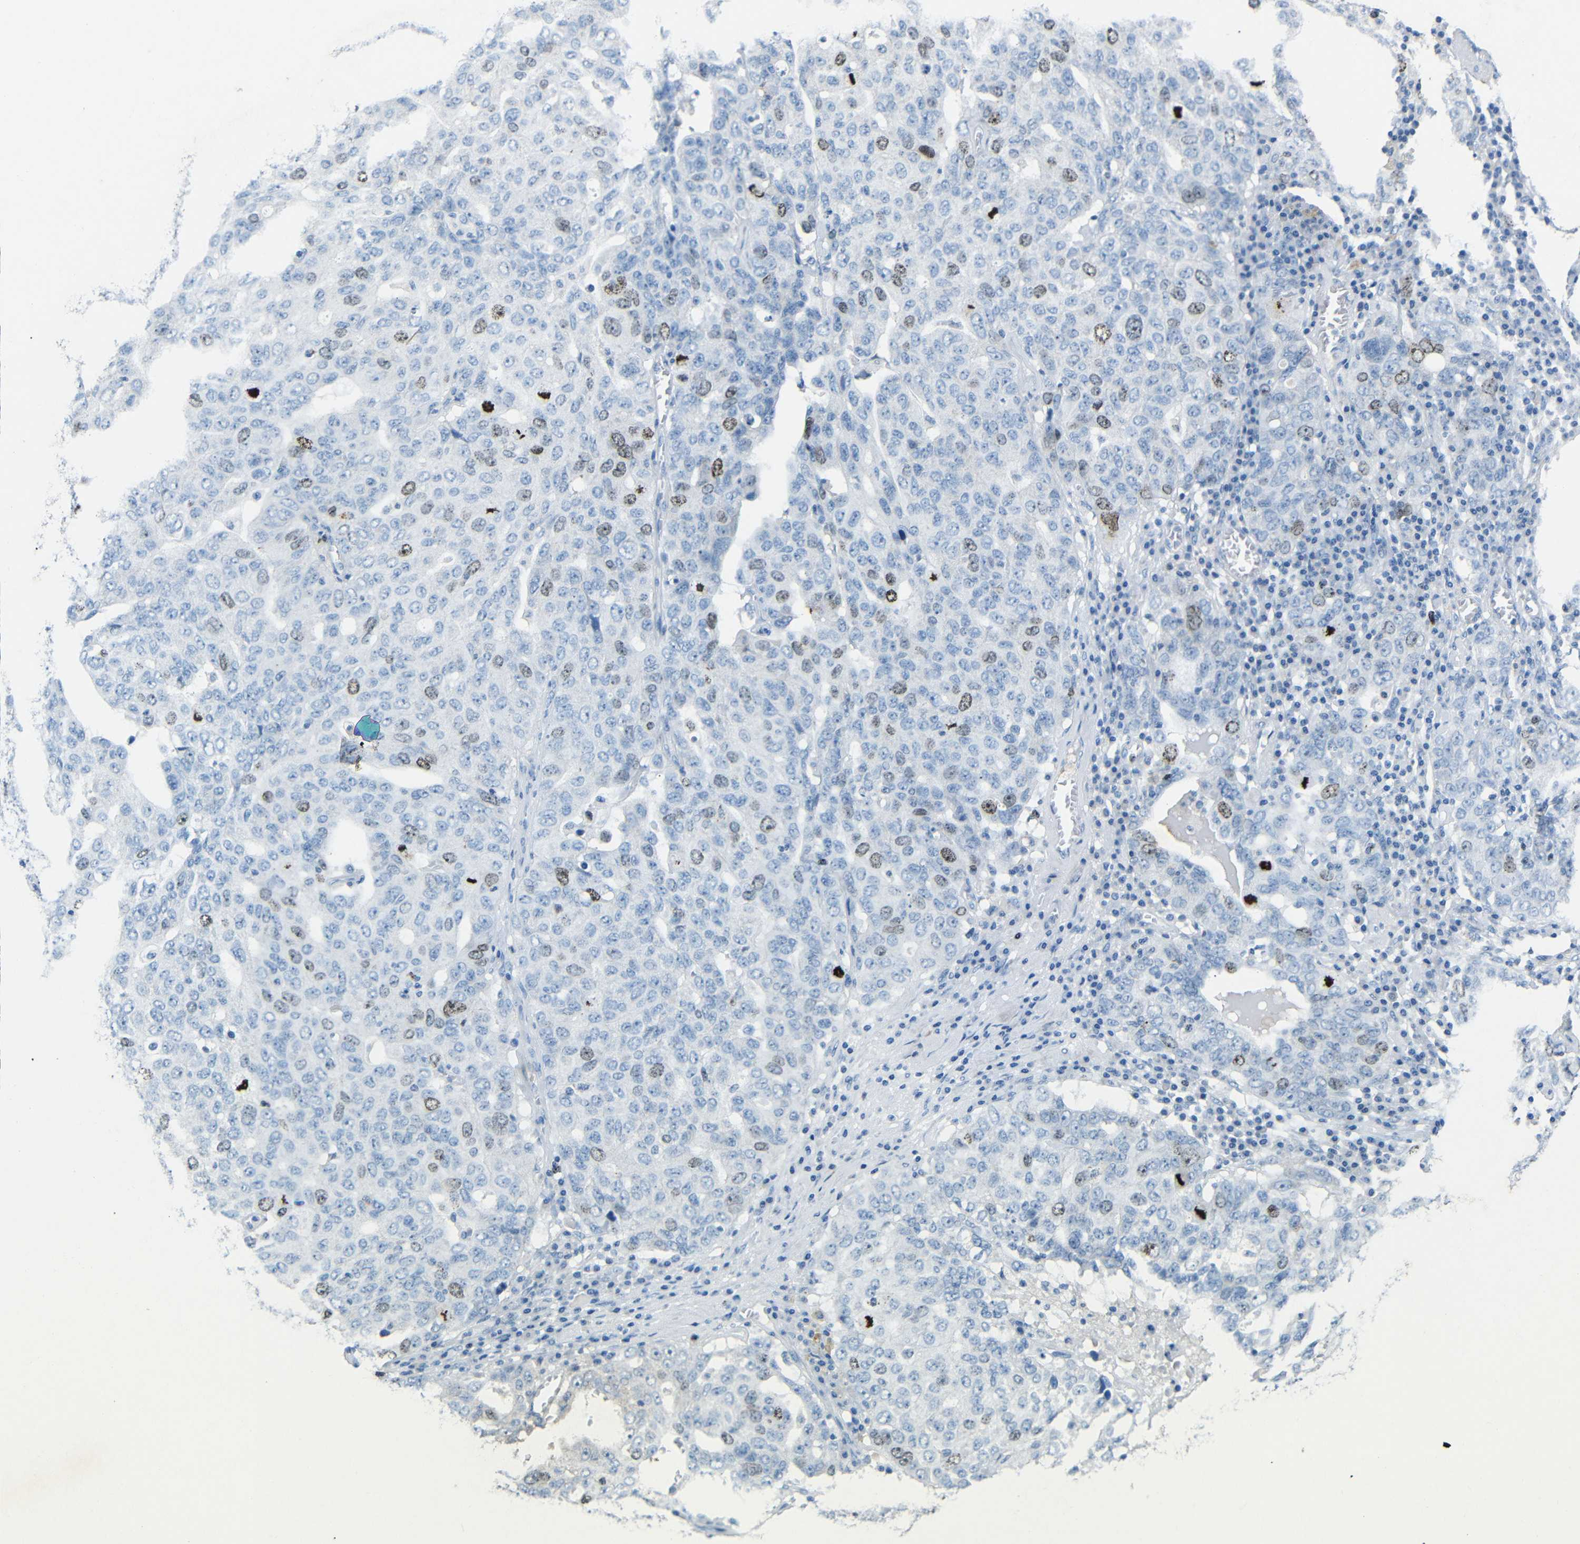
{"staining": {"intensity": "moderate", "quantity": "<25%", "location": "nuclear"}, "tissue": "ovarian cancer", "cell_type": "Tumor cells", "image_type": "cancer", "snomed": [{"axis": "morphology", "description": "Carcinoma, endometroid"}, {"axis": "topography", "description": "Ovary"}], "caption": "Immunohistochemical staining of ovarian cancer exhibits moderate nuclear protein positivity in approximately <25% of tumor cells.", "gene": "INCENP", "patient": {"sex": "female", "age": 62}}